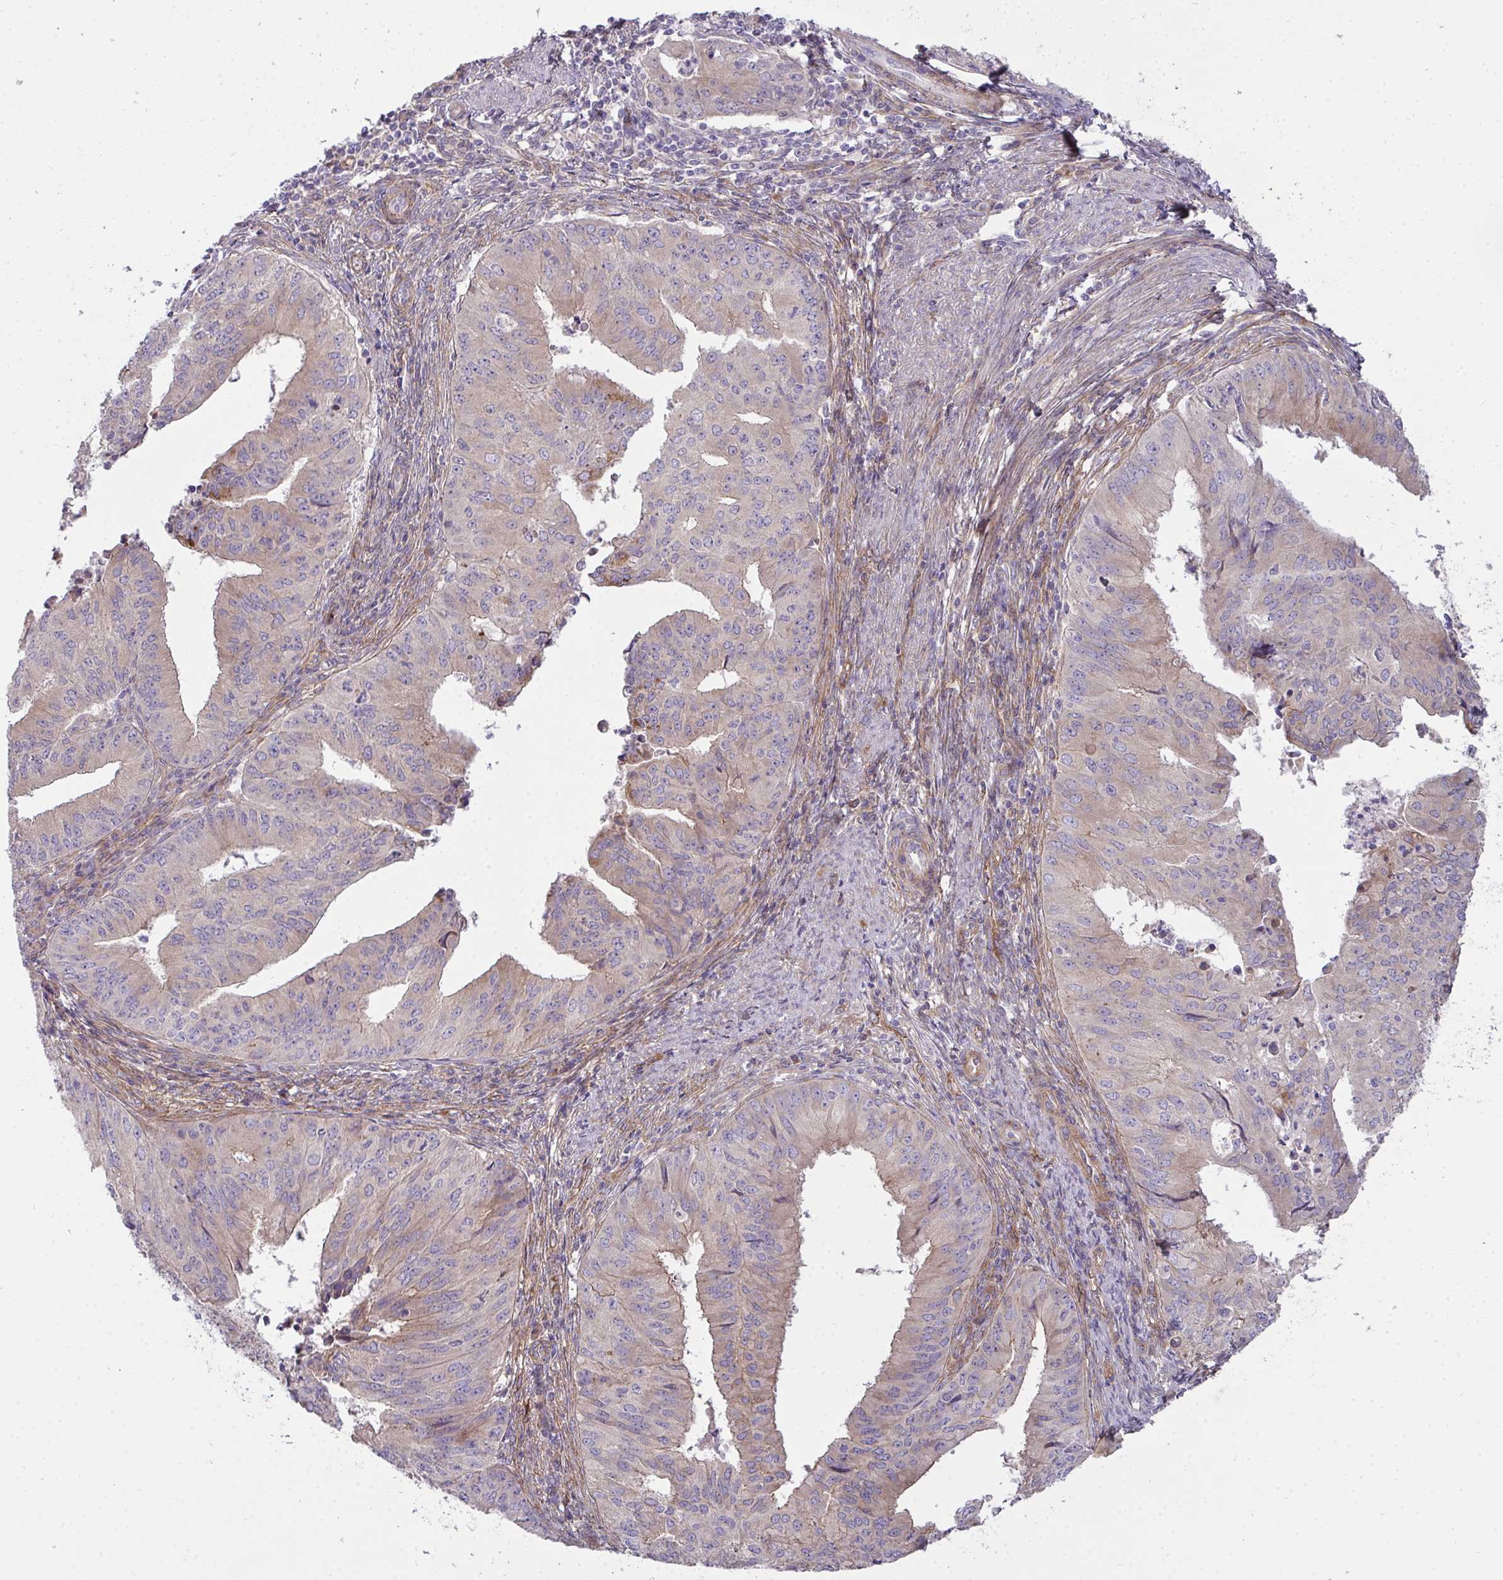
{"staining": {"intensity": "weak", "quantity": "25%-75%", "location": "cytoplasmic/membranous"}, "tissue": "endometrial cancer", "cell_type": "Tumor cells", "image_type": "cancer", "snomed": [{"axis": "morphology", "description": "Adenocarcinoma, NOS"}, {"axis": "topography", "description": "Endometrium"}], "caption": "Immunohistochemistry (IHC) photomicrograph of neoplastic tissue: endometrial cancer (adenocarcinoma) stained using IHC displays low levels of weak protein expression localized specifically in the cytoplasmic/membranous of tumor cells, appearing as a cytoplasmic/membranous brown color.", "gene": "SH2D1B", "patient": {"sex": "female", "age": 50}}